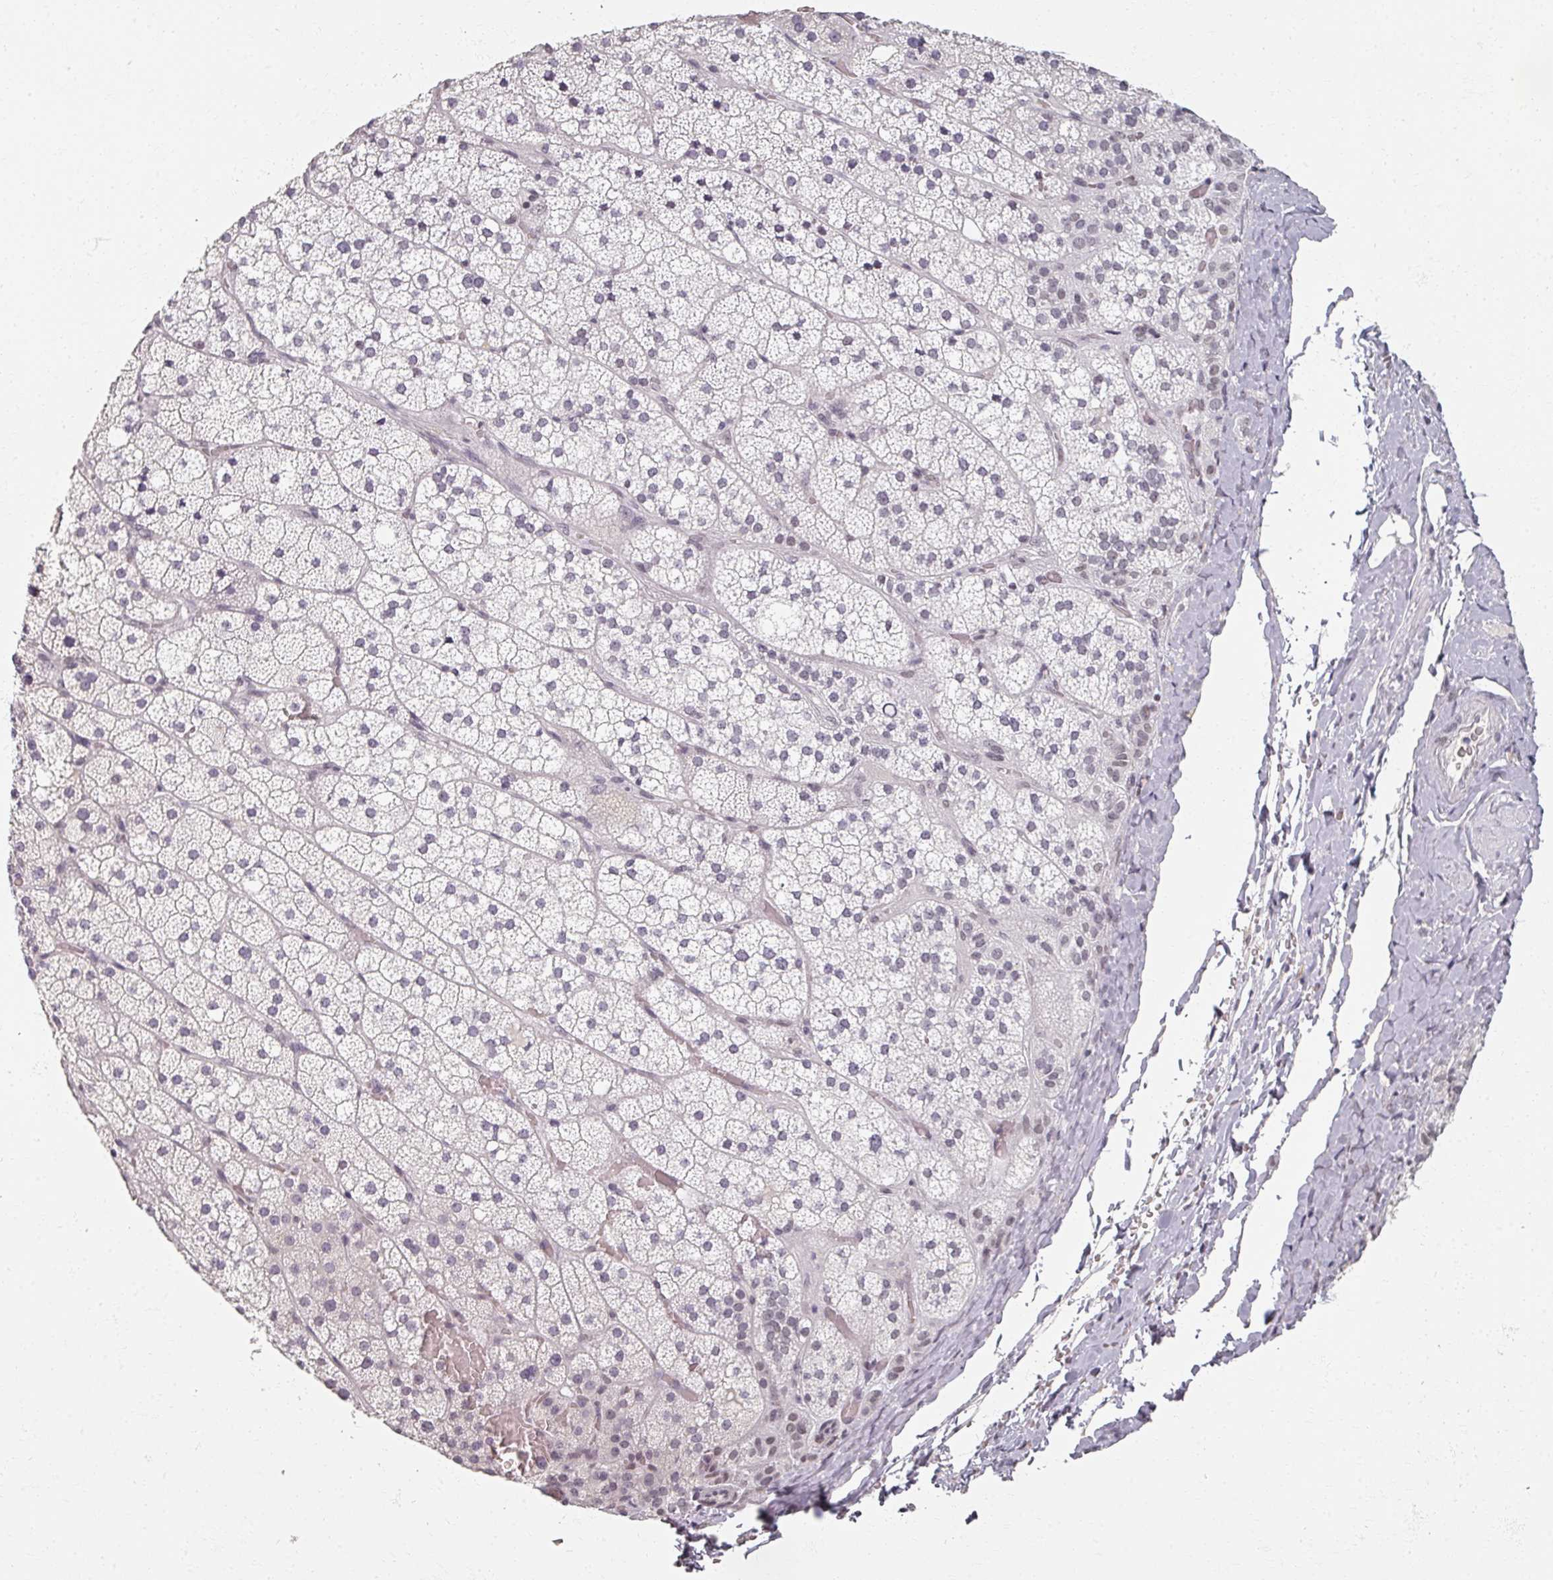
{"staining": {"intensity": "moderate", "quantity": "<25%", "location": "nuclear"}, "tissue": "adrenal gland", "cell_type": "Glandular cells", "image_type": "normal", "snomed": [{"axis": "morphology", "description": "Normal tissue, NOS"}, {"axis": "topography", "description": "Adrenal gland"}], "caption": "A micrograph of adrenal gland stained for a protein demonstrates moderate nuclear brown staining in glandular cells. (DAB (3,3'-diaminobenzidine) IHC with brightfield microscopy, high magnification).", "gene": "RIPOR3", "patient": {"sex": "male", "age": 53}}